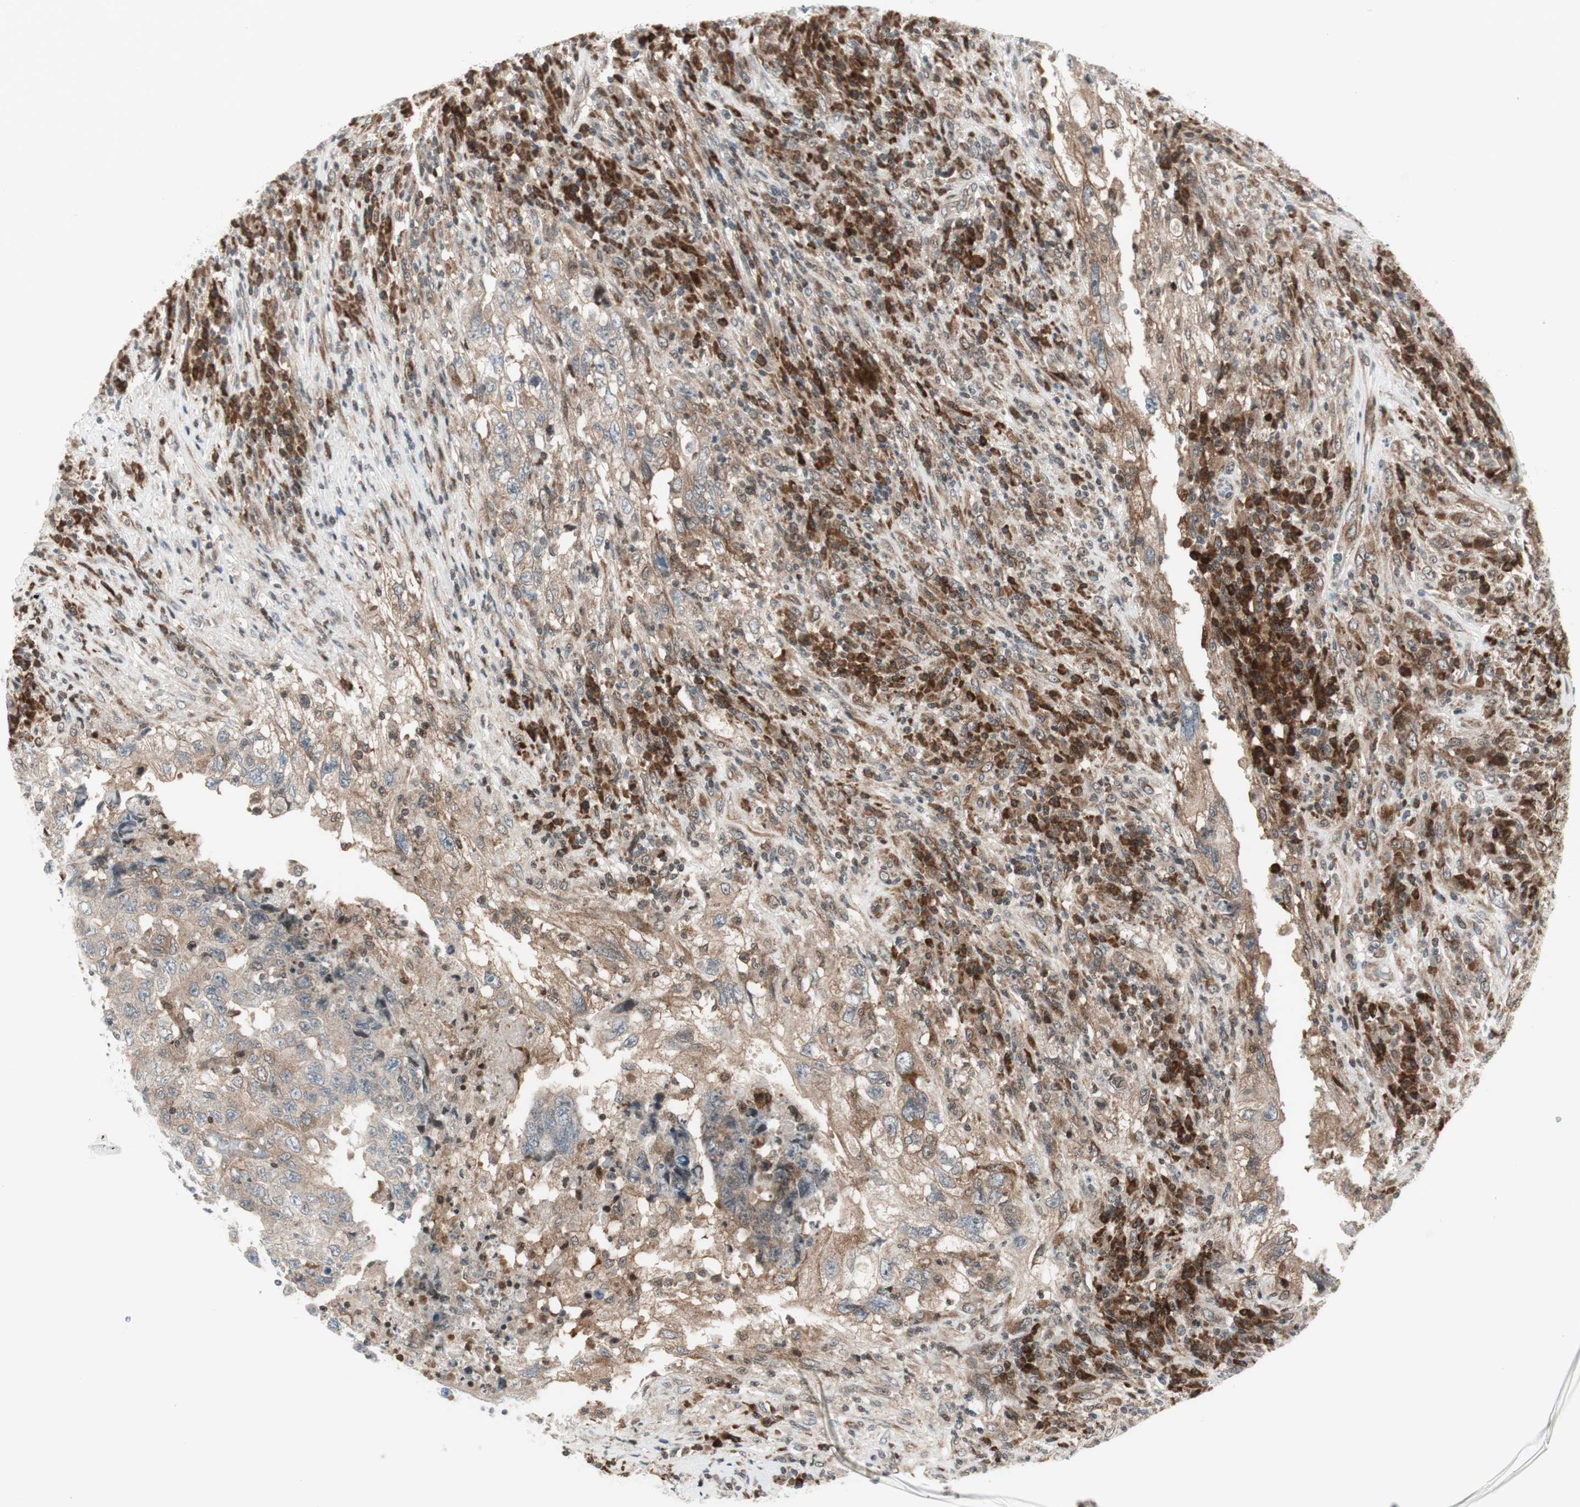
{"staining": {"intensity": "weak", "quantity": ">75%", "location": "cytoplasmic/membranous"}, "tissue": "testis cancer", "cell_type": "Tumor cells", "image_type": "cancer", "snomed": [{"axis": "morphology", "description": "Necrosis, NOS"}, {"axis": "morphology", "description": "Carcinoma, Embryonal, NOS"}, {"axis": "topography", "description": "Testis"}], "caption": "A histopathology image of testis cancer stained for a protein displays weak cytoplasmic/membranous brown staining in tumor cells. Immunohistochemistry stains the protein of interest in brown and the nuclei are stained blue.", "gene": "TPT1", "patient": {"sex": "male", "age": 19}}